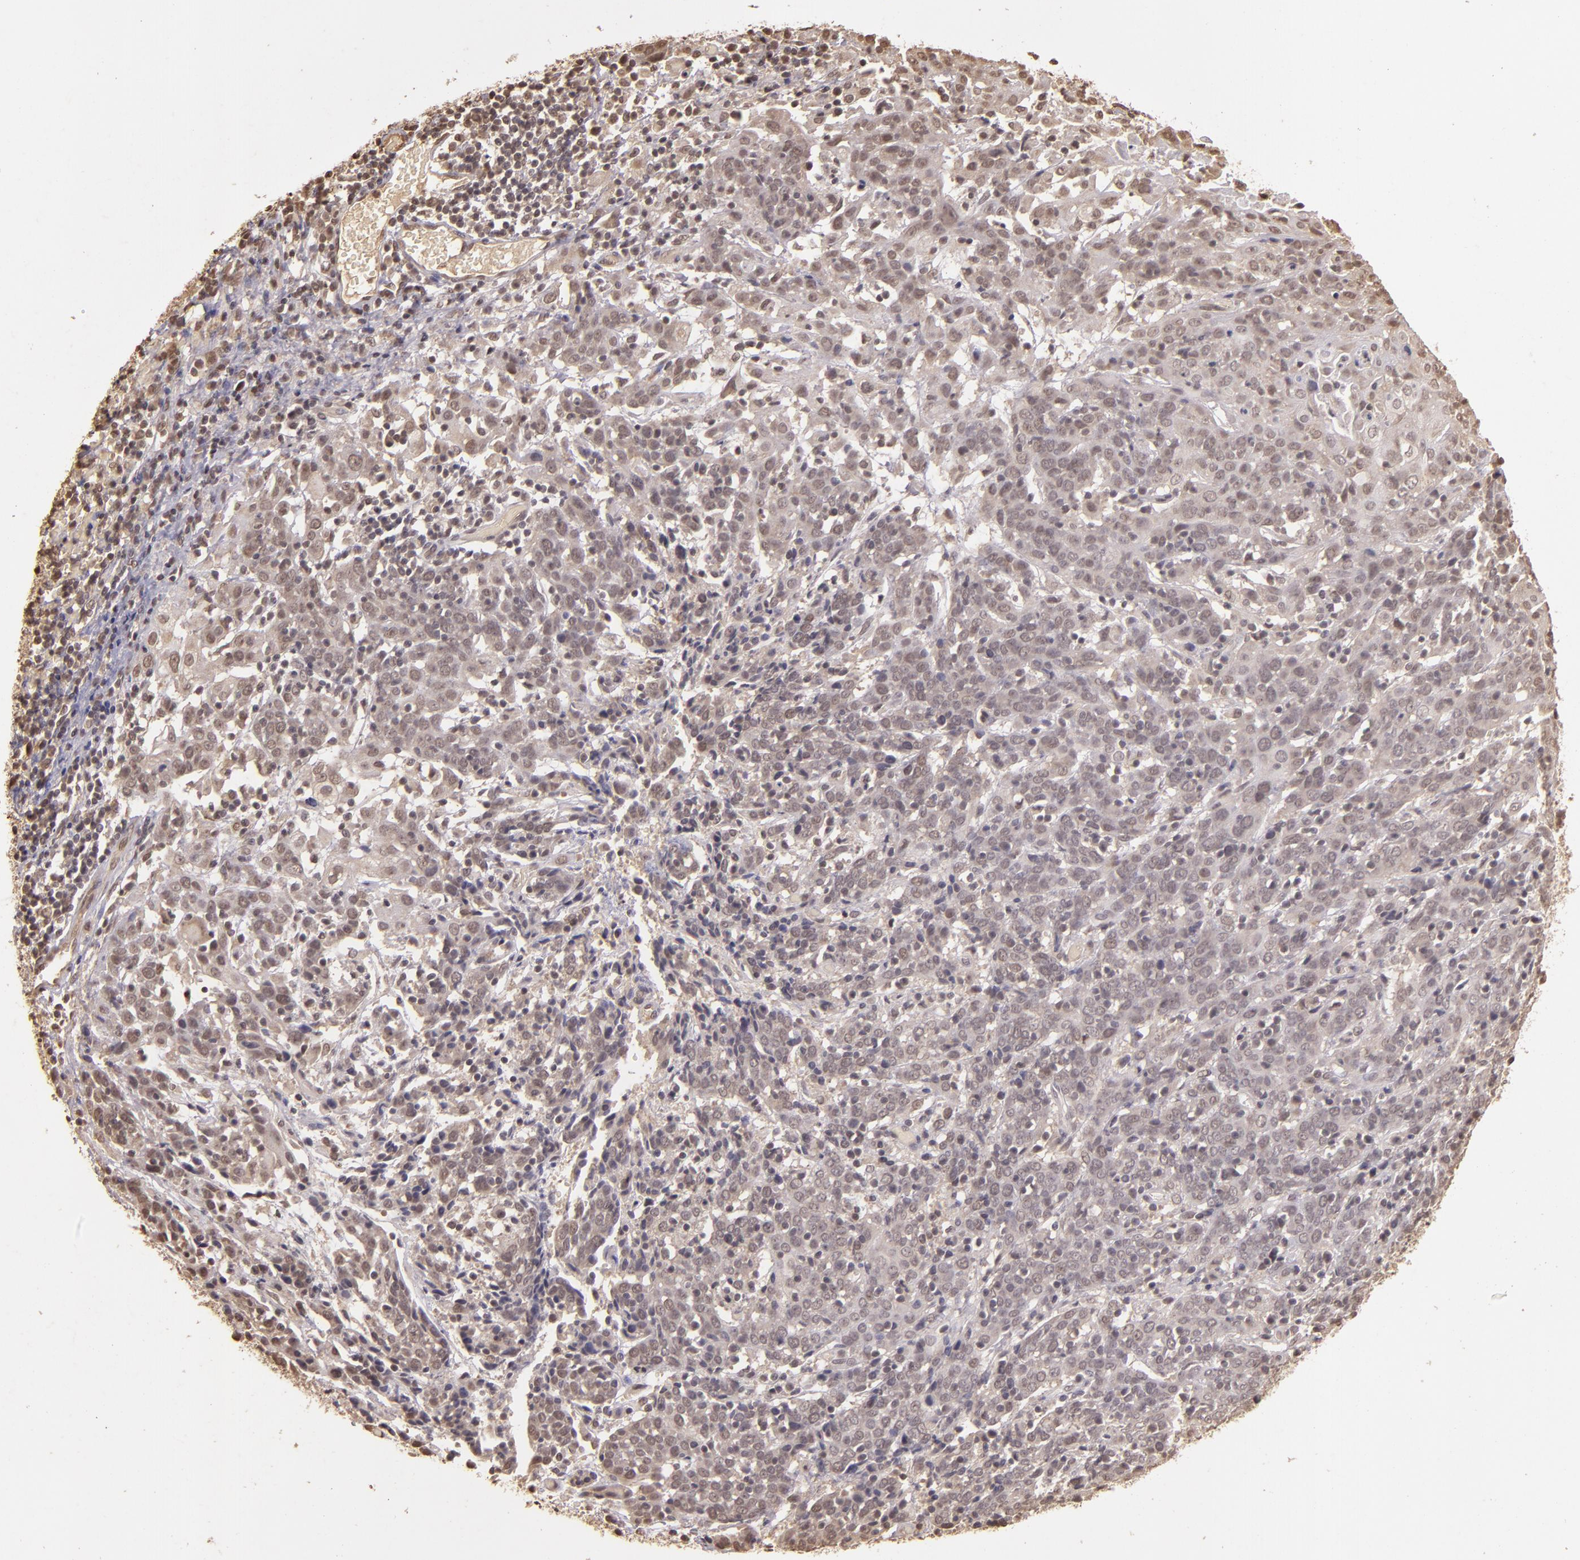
{"staining": {"intensity": "weak", "quantity": ">75%", "location": "cytoplasmic/membranous,nuclear"}, "tissue": "cervical cancer", "cell_type": "Tumor cells", "image_type": "cancer", "snomed": [{"axis": "morphology", "description": "Normal tissue, NOS"}, {"axis": "morphology", "description": "Squamous cell carcinoma, NOS"}, {"axis": "topography", "description": "Cervix"}], "caption": "Tumor cells reveal weak cytoplasmic/membranous and nuclear positivity in approximately >75% of cells in cervical squamous cell carcinoma. The staining was performed using DAB (3,3'-diaminobenzidine), with brown indicating positive protein expression. Nuclei are stained blue with hematoxylin.", "gene": "CUL1", "patient": {"sex": "female", "age": 67}}